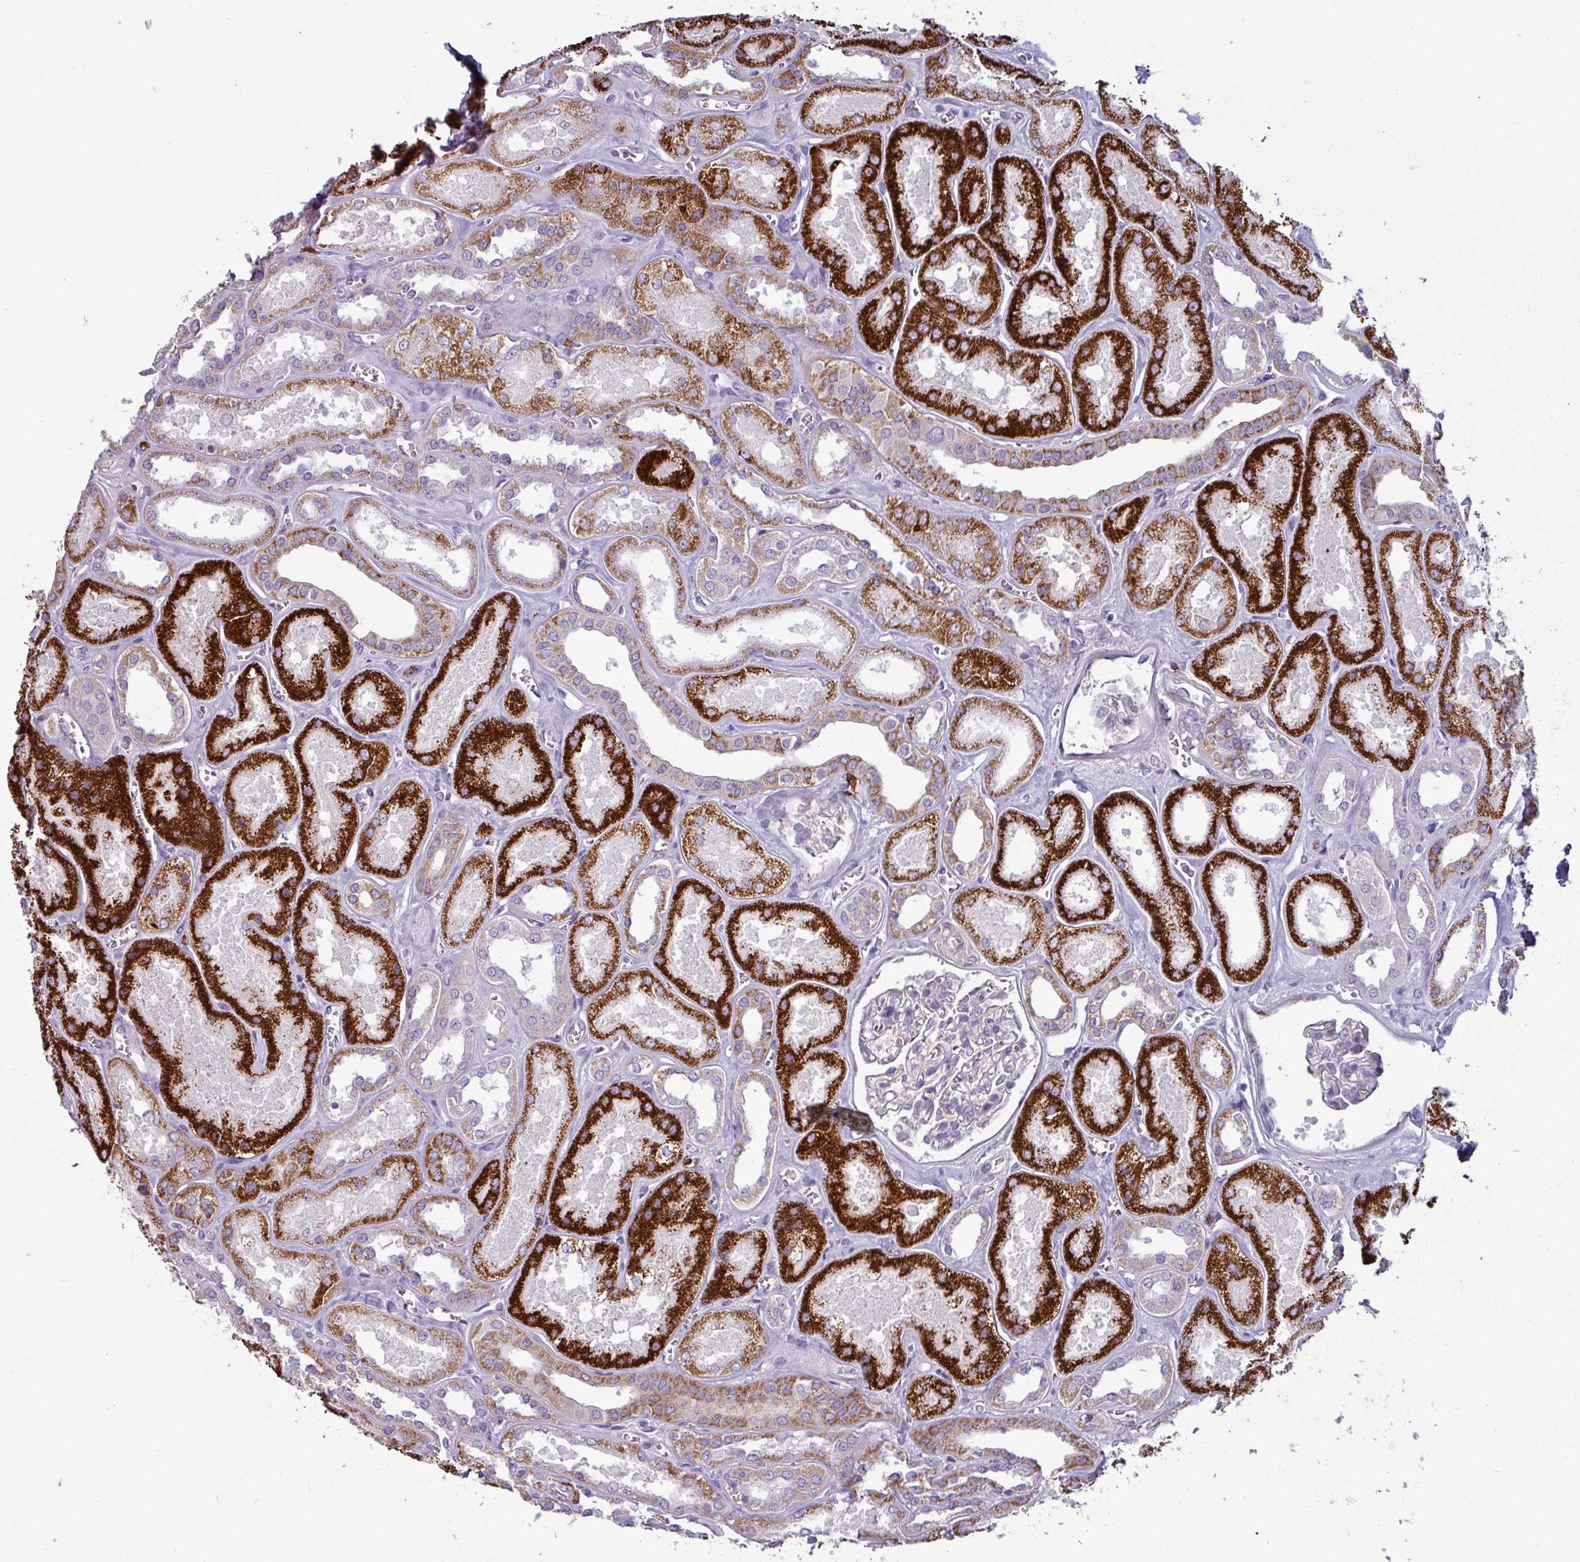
{"staining": {"intensity": "negative", "quantity": "none", "location": "none"}, "tissue": "kidney", "cell_type": "Cells in glomeruli", "image_type": "normal", "snomed": [{"axis": "morphology", "description": "Normal tissue, NOS"}, {"axis": "morphology", "description": "Adenocarcinoma, NOS"}, {"axis": "topography", "description": "Kidney"}], "caption": "This is a image of immunohistochemistry (IHC) staining of benign kidney, which shows no expression in cells in glomeruli.", "gene": "CD8A", "patient": {"sex": "female", "age": 68}}